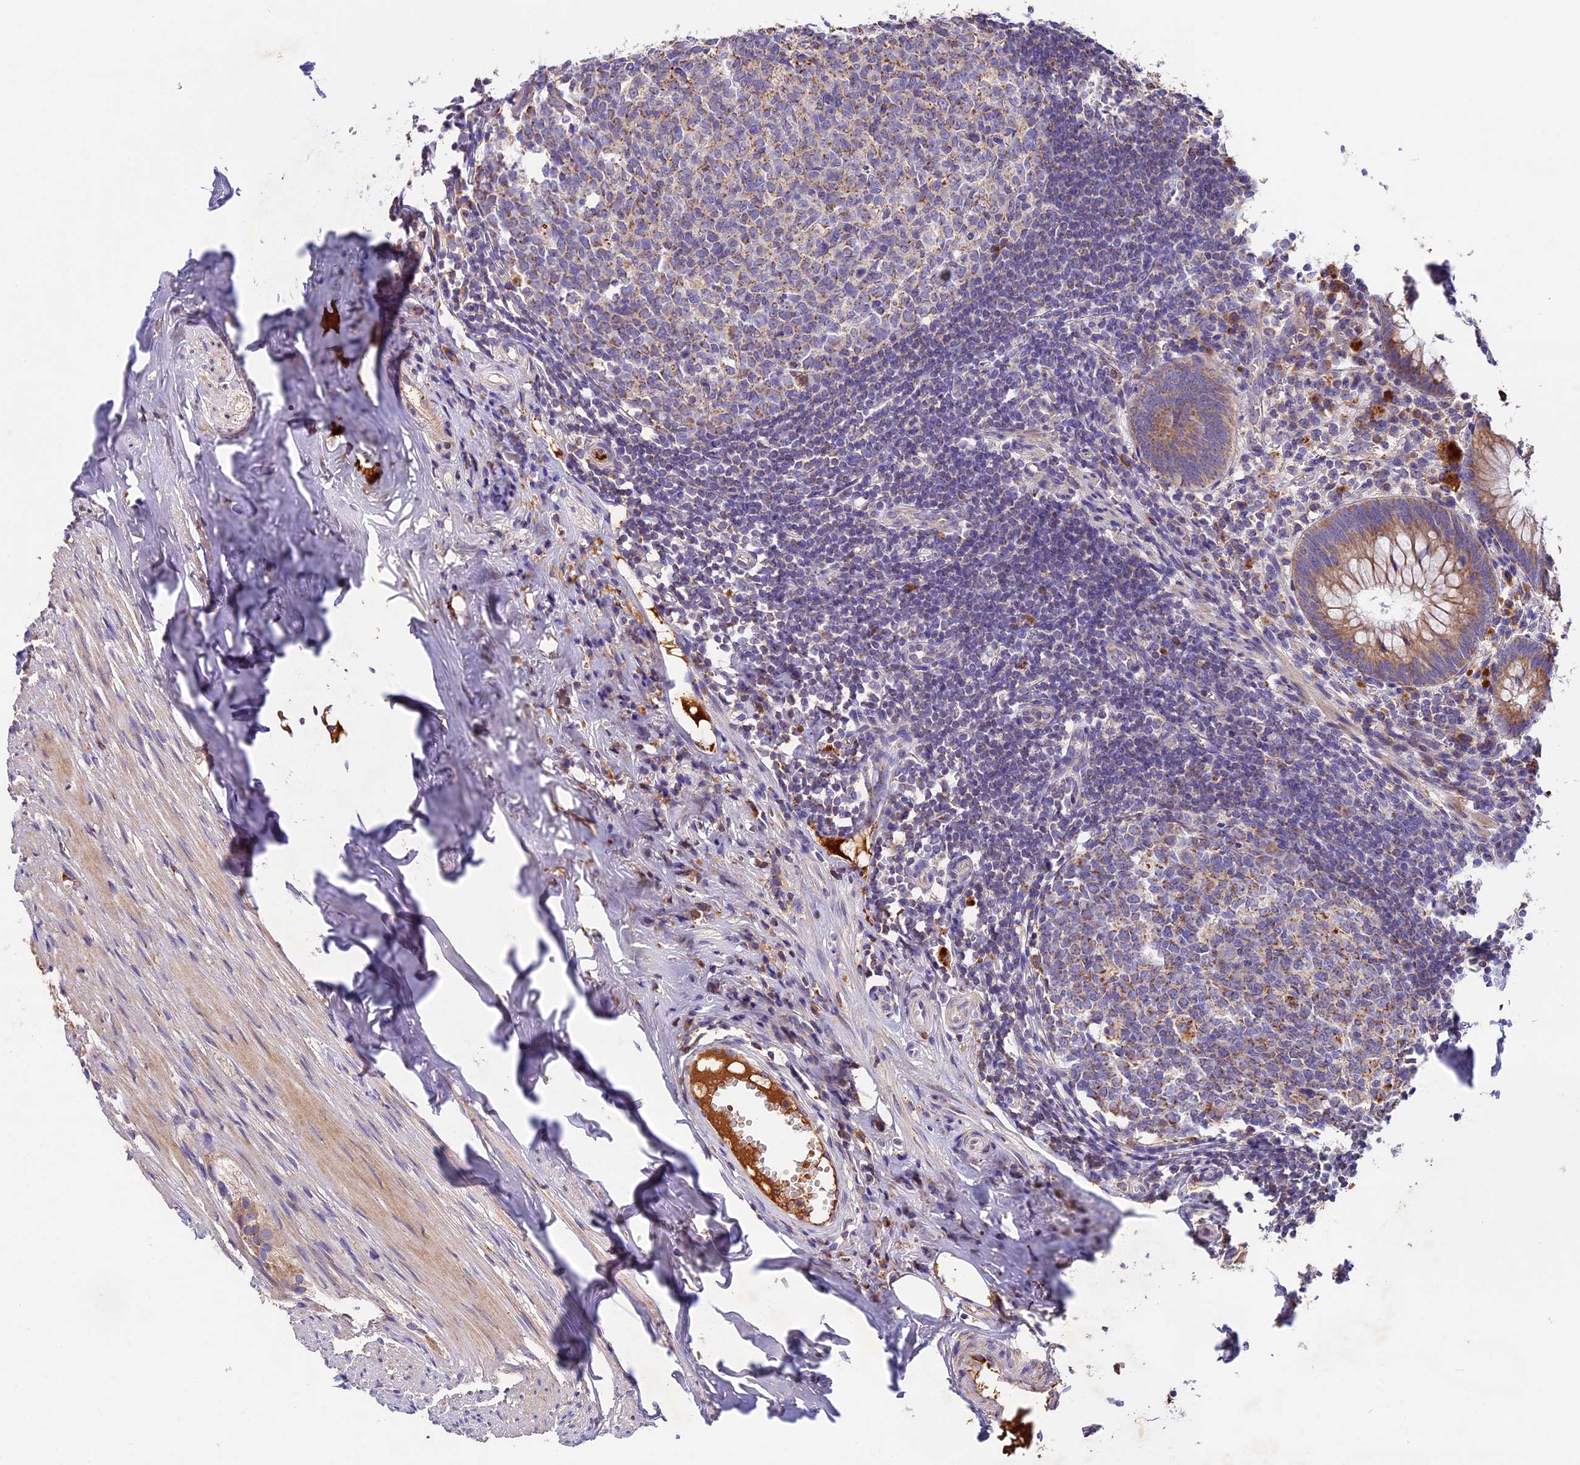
{"staining": {"intensity": "moderate", "quantity": ">75%", "location": "cytoplasmic/membranous"}, "tissue": "appendix", "cell_type": "Glandular cells", "image_type": "normal", "snomed": [{"axis": "morphology", "description": "Normal tissue, NOS"}, {"axis": "topography", "description": "Appendix"}], "caption": "Immunohistochemistry image of normal appendix stained for a protein (brown), which exhibits medium levels of moderate cytoplasmic/membranous expression in approximately >75% of glandular cells.", "gene": "OCEL1", "patient": {"sex": "female", "age": 51}}